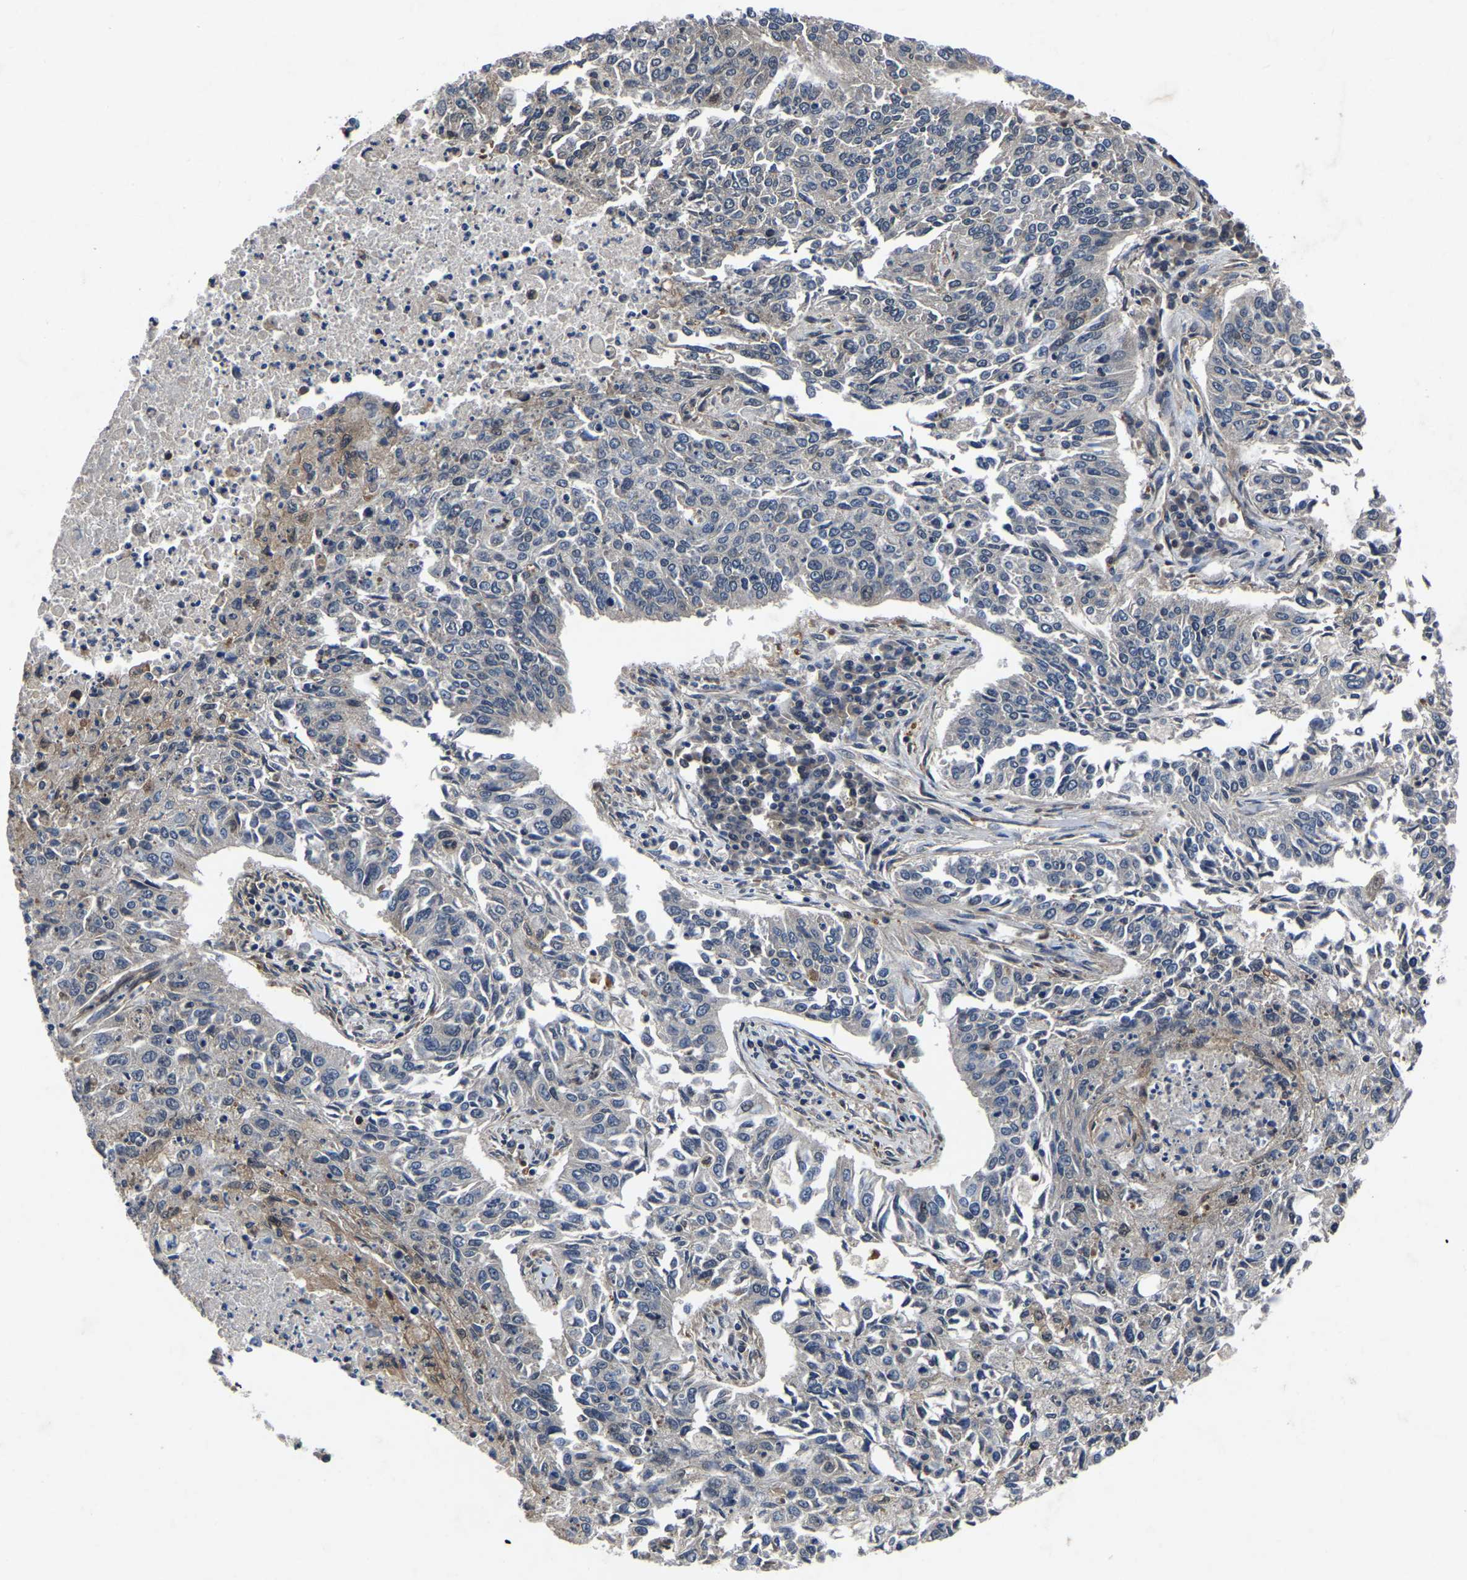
{"staining": {"intensity": "negative", "quantity": "none", "location": "none"}, "tissue": "lung cancer", "cell_type": "Tumor cells", "image_type": "cancer", "snomed": [{"axis": "morphology", "description": "Normal tissue, NOS"}, {"axis": "morphology", "description": "Squamous cell carcinoma, NOS"}, {"axis": "topography", "description": "Cartilage tissue"}, {"axis": "topography", "description": "Bronchus"}, {"axis": "topography", "description": "Lung"}], "caption": "This is an immunohistochemistry image of human lung cancer. There is no staining in tumor cells.", "gene": "FGD5", "patient": {"sex": "female", "age": 49}}